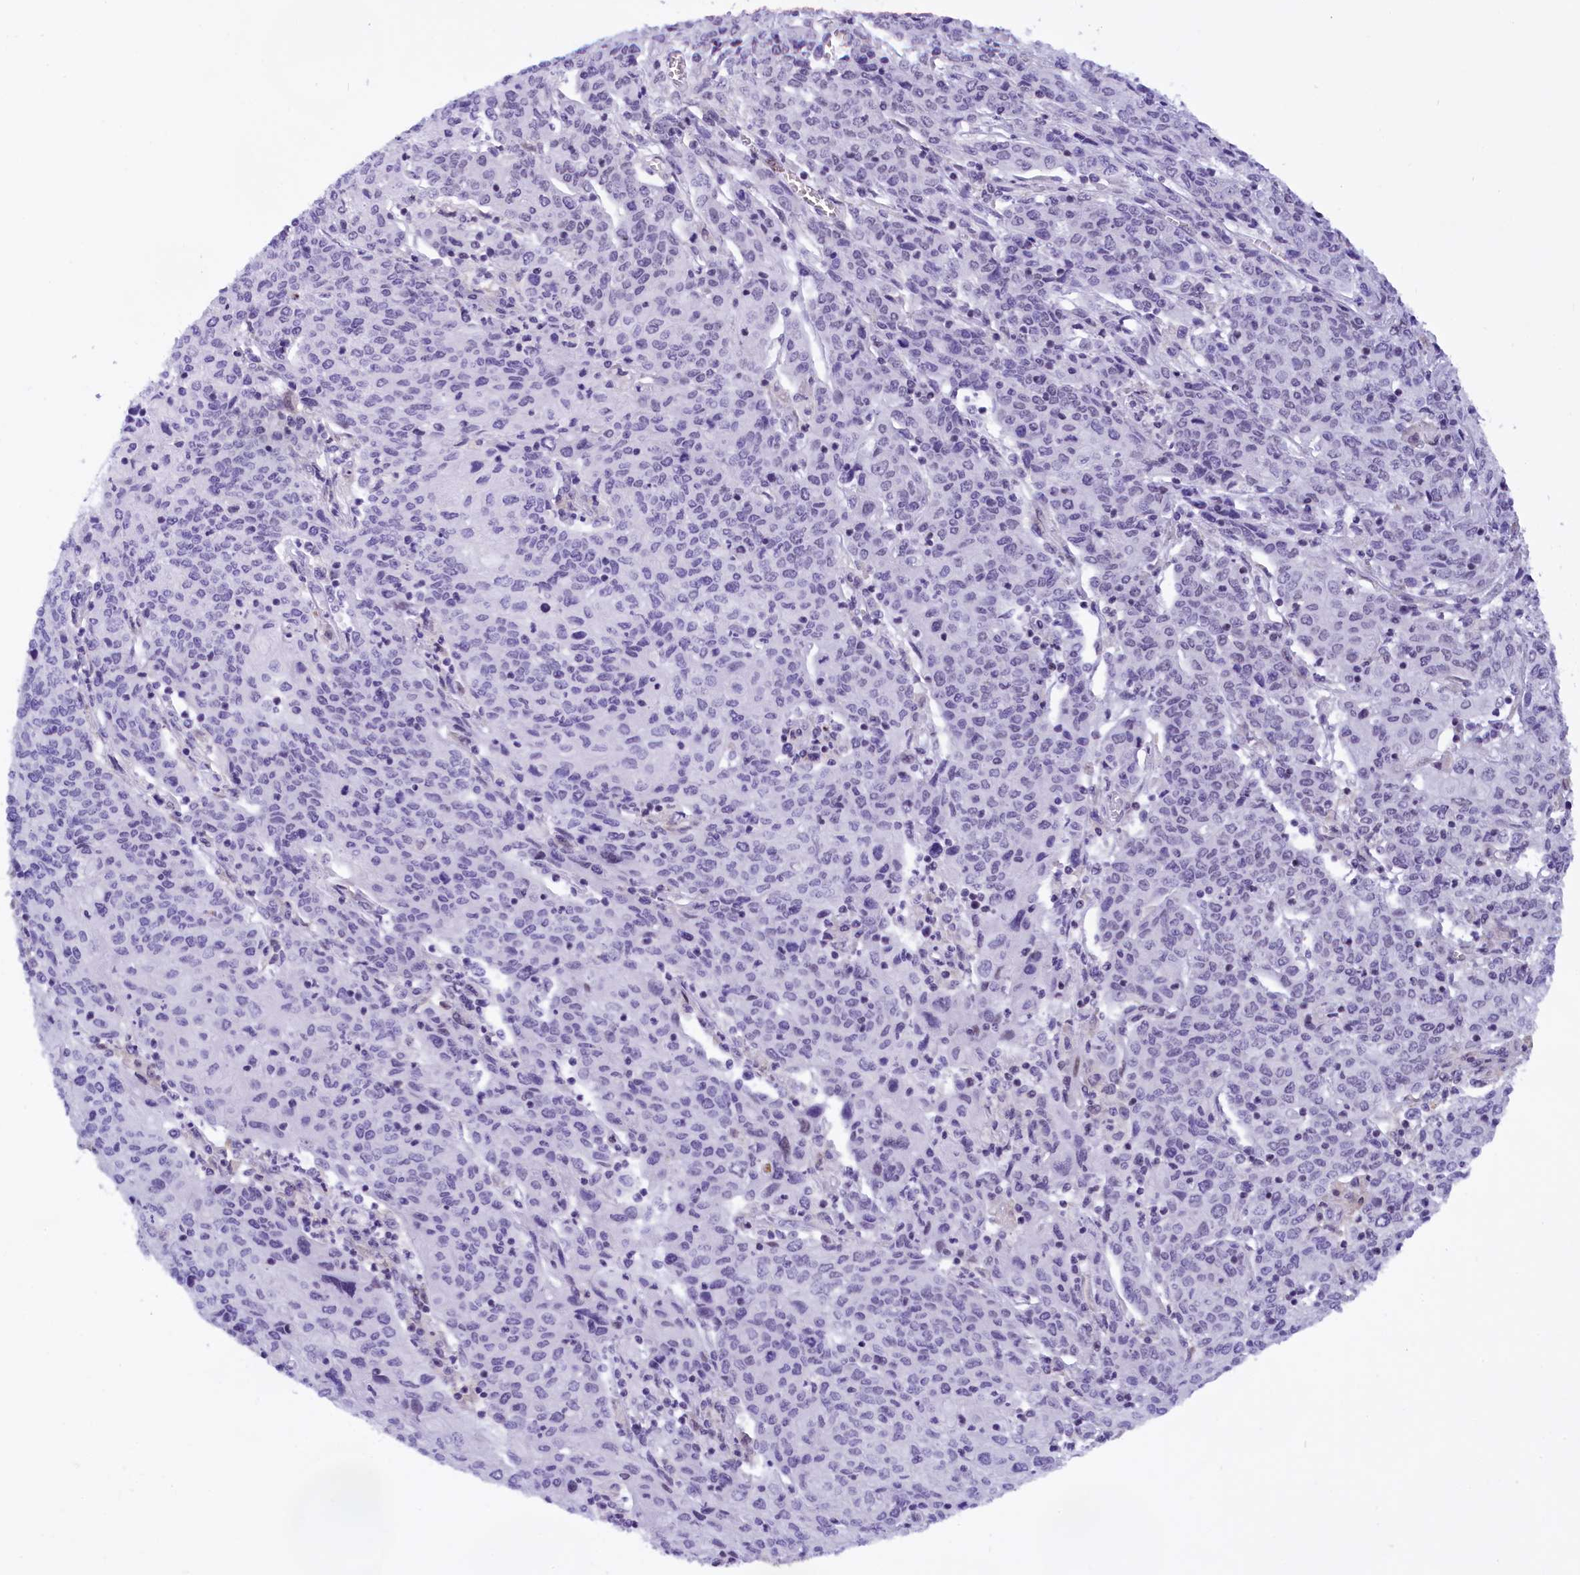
{"staining": {"intensity": "weak", "quantity": "25%-75%", "location": "nuclear"}, "tissue": "cervical cancer", "cell_type": "Tumor cells", "image_type": "cancer", "snomed": [{"axis": "morphology", "description": "Squamous cell carcinoma, NOS"}, {"axis": "topography", "description": "Cervix"}], "caption": "Immunohistochemistry histopathology image of neoplastic tissue: cervical cancer stained using immunohistochemistry displays low levels of weak protein expression localized specifically in the nuclear of tumor cells, appearing as a nuclear brown color.", "gene": "CDYL2", "patient": {"sex": "female", "age": 67}}